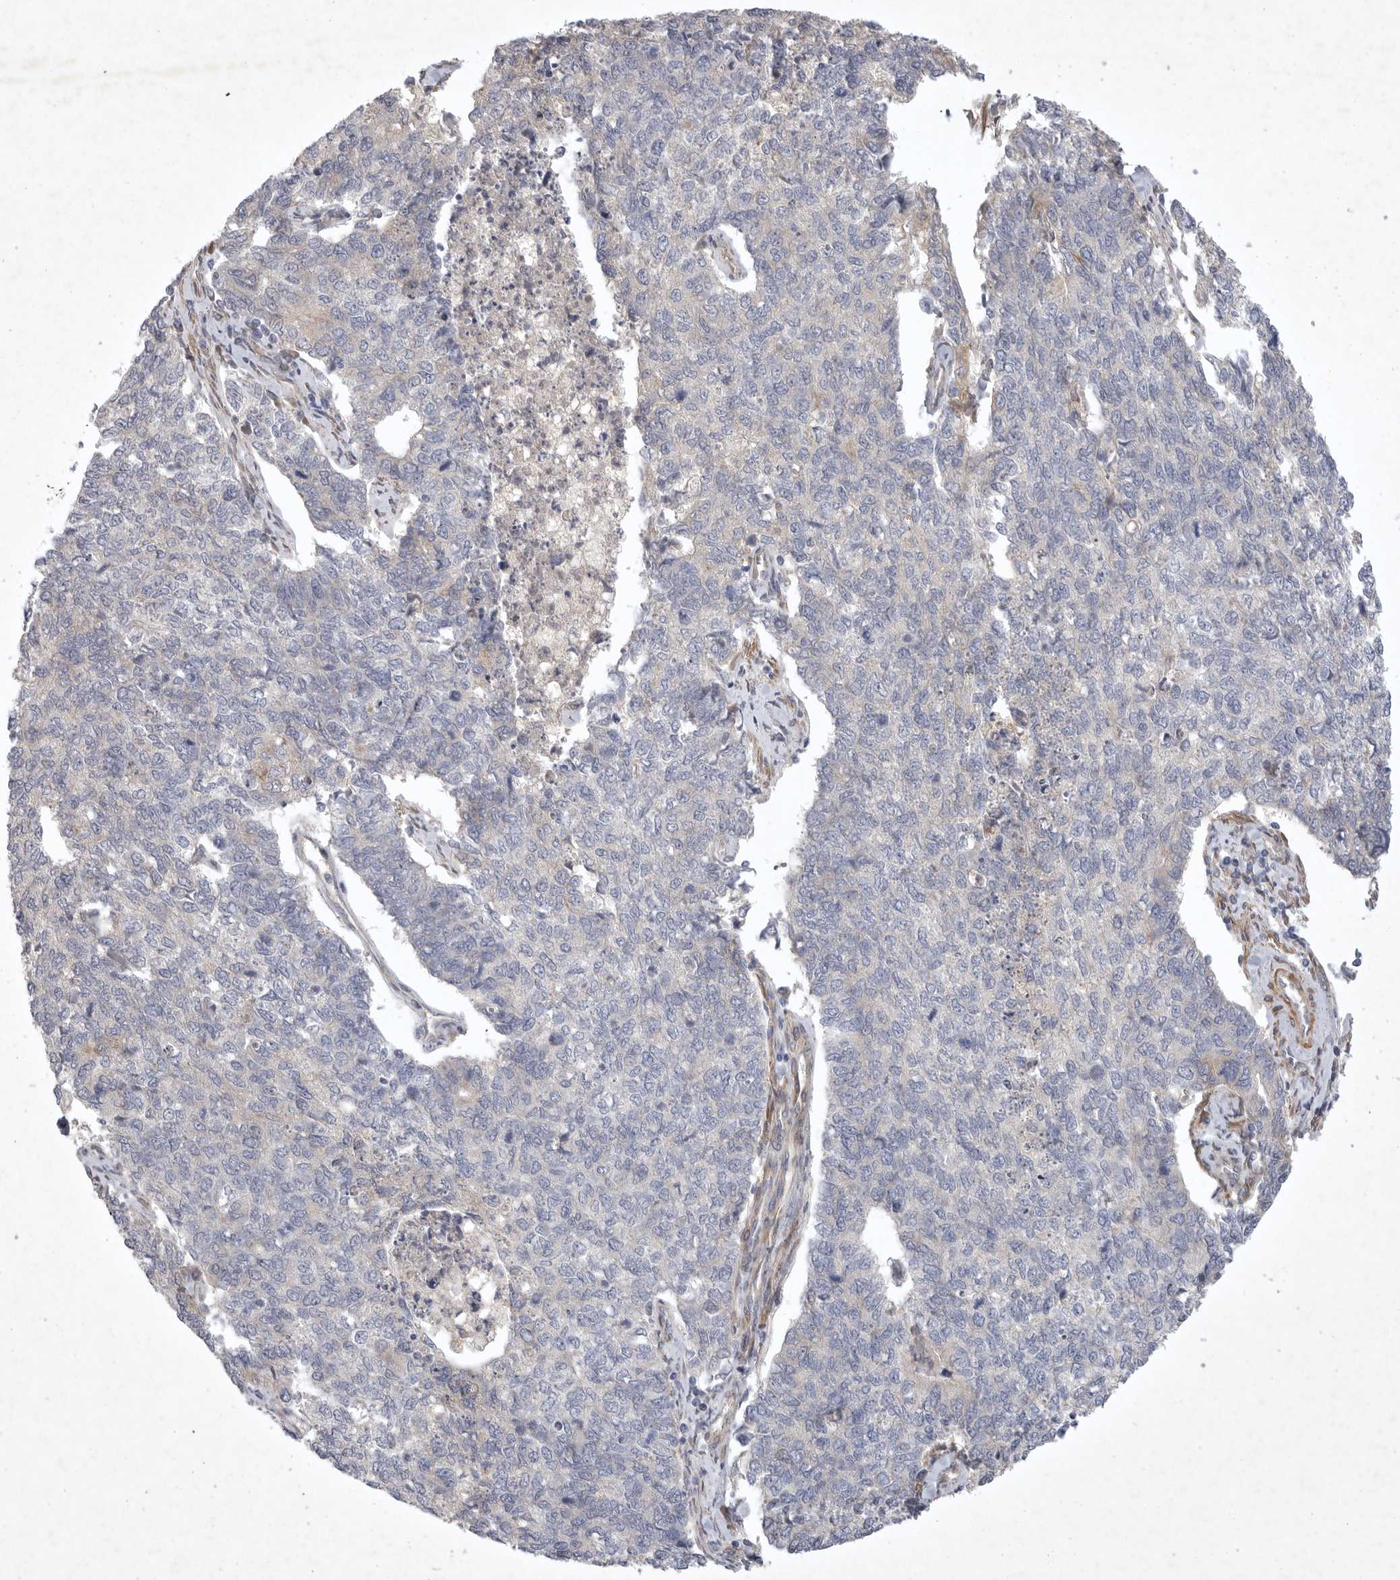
{"staining": {"intensity": "negative", "quantity": "none", "location": "none"}, "tissue": "cervical cancer", "cell_type": "Tumor cells", "image_type": "cancer", "snomed": [{"axis": "morphology", "description": "Squamous cell carcinoma, NOS"}, {"axis": "topography", "description": "Cervix"}], "caption": "Immunohistochemistry (IHC) micrograph of human cervical squamous cell carcinoma stained for a protein (brown), which reveals no positivity in tumor cells.", "gene": "BZW2", "patient": {"sex": "female", "age": 63}}